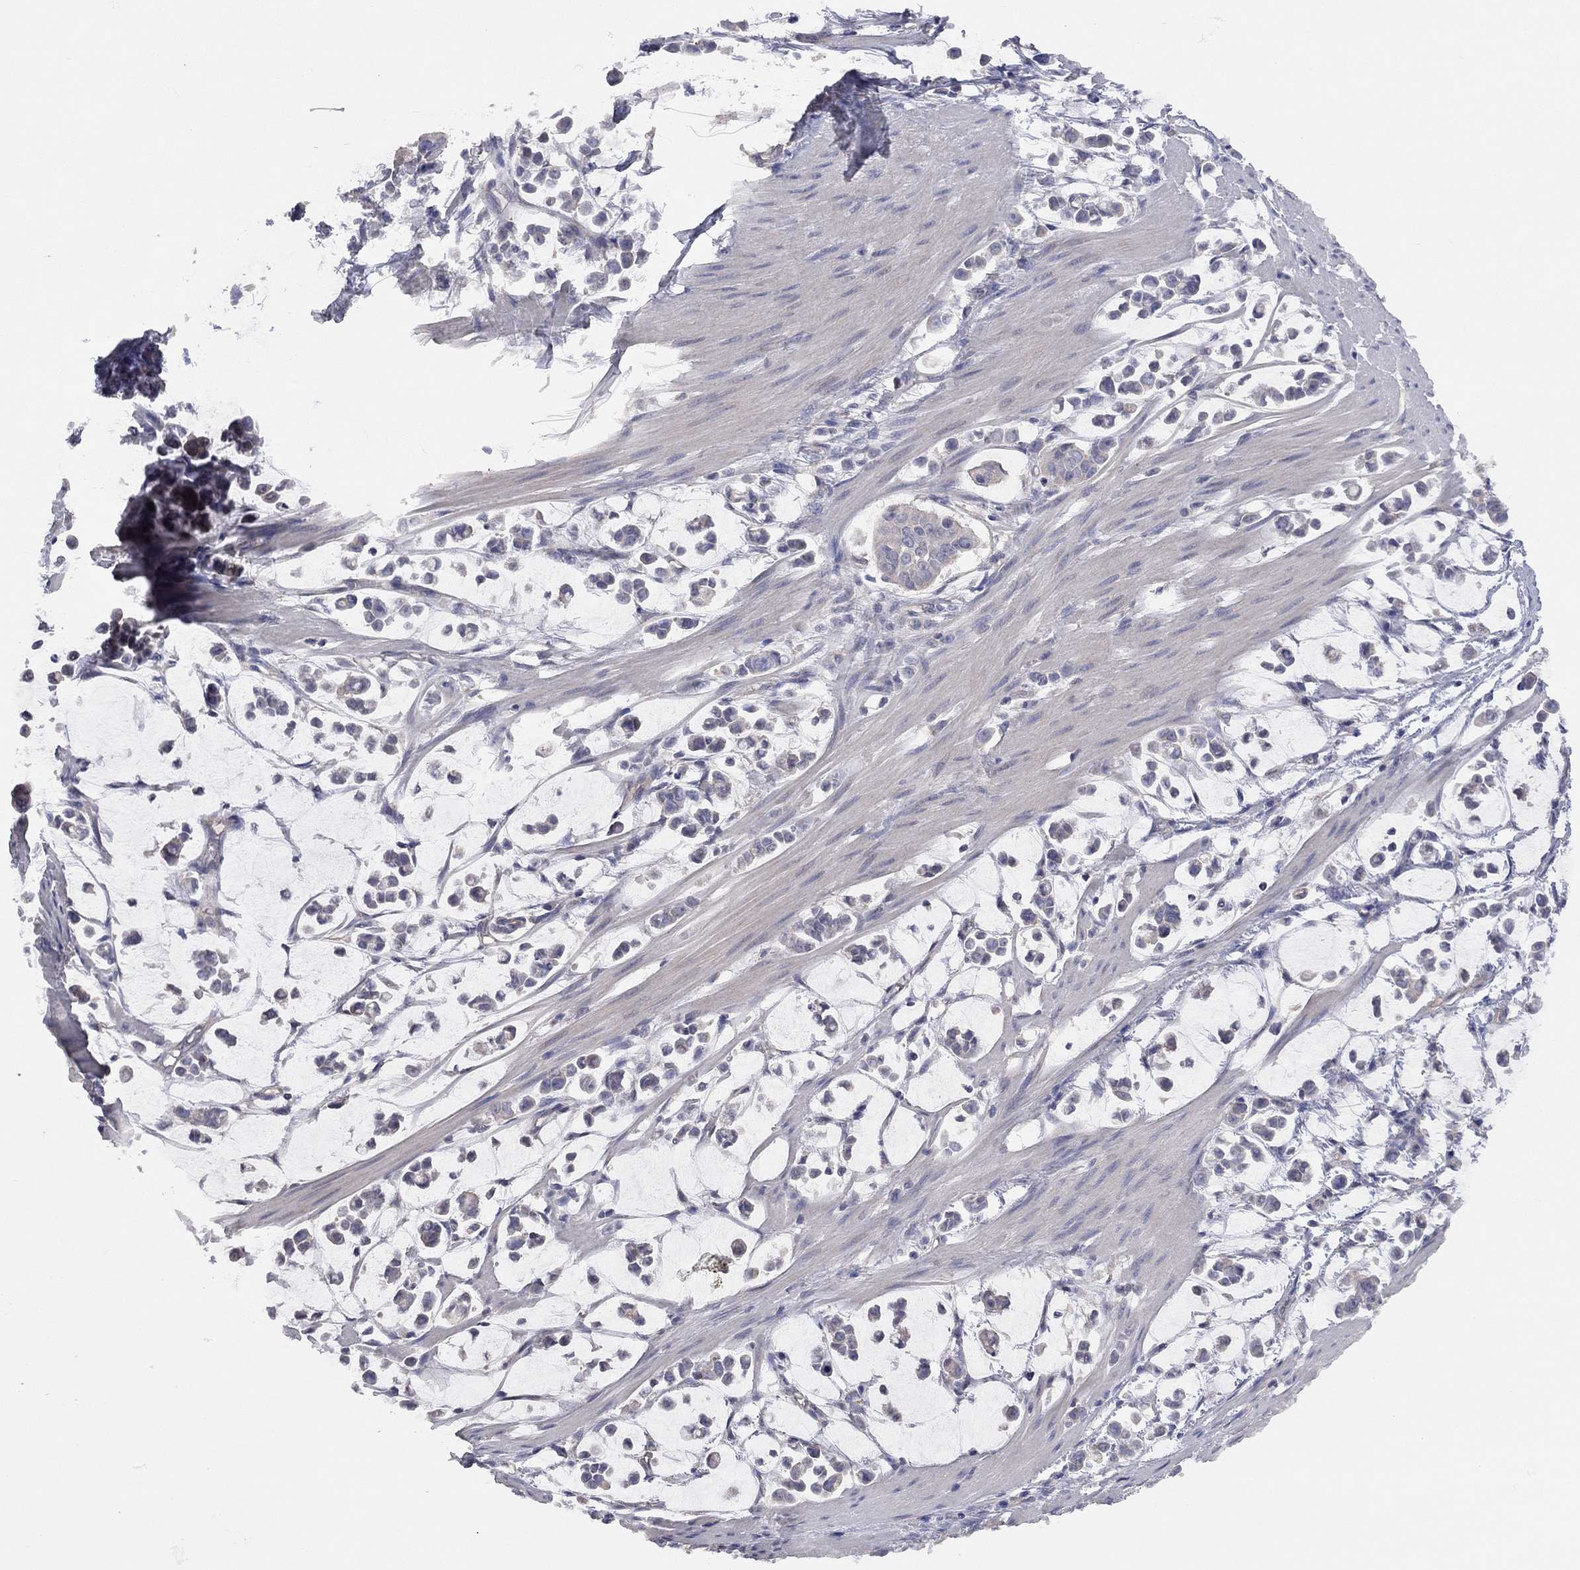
{"staining": {"intensity": "negative", "quantity": "none", "location": "none"}, "tissue": "stomach cancer", "cell_type": "Tumor cells", "image_type": "cancer", "snomed": [{"axis": "morphology", "description": "Adenocarcinoma, NOS"}, {"axis": "topography", "description": "Stomach"}], "caption": "IHC of human stomach cancer displays no expression in tumor cells.", "gene": "KCNB1", "patient": {"sex": "male", "age": 82}}